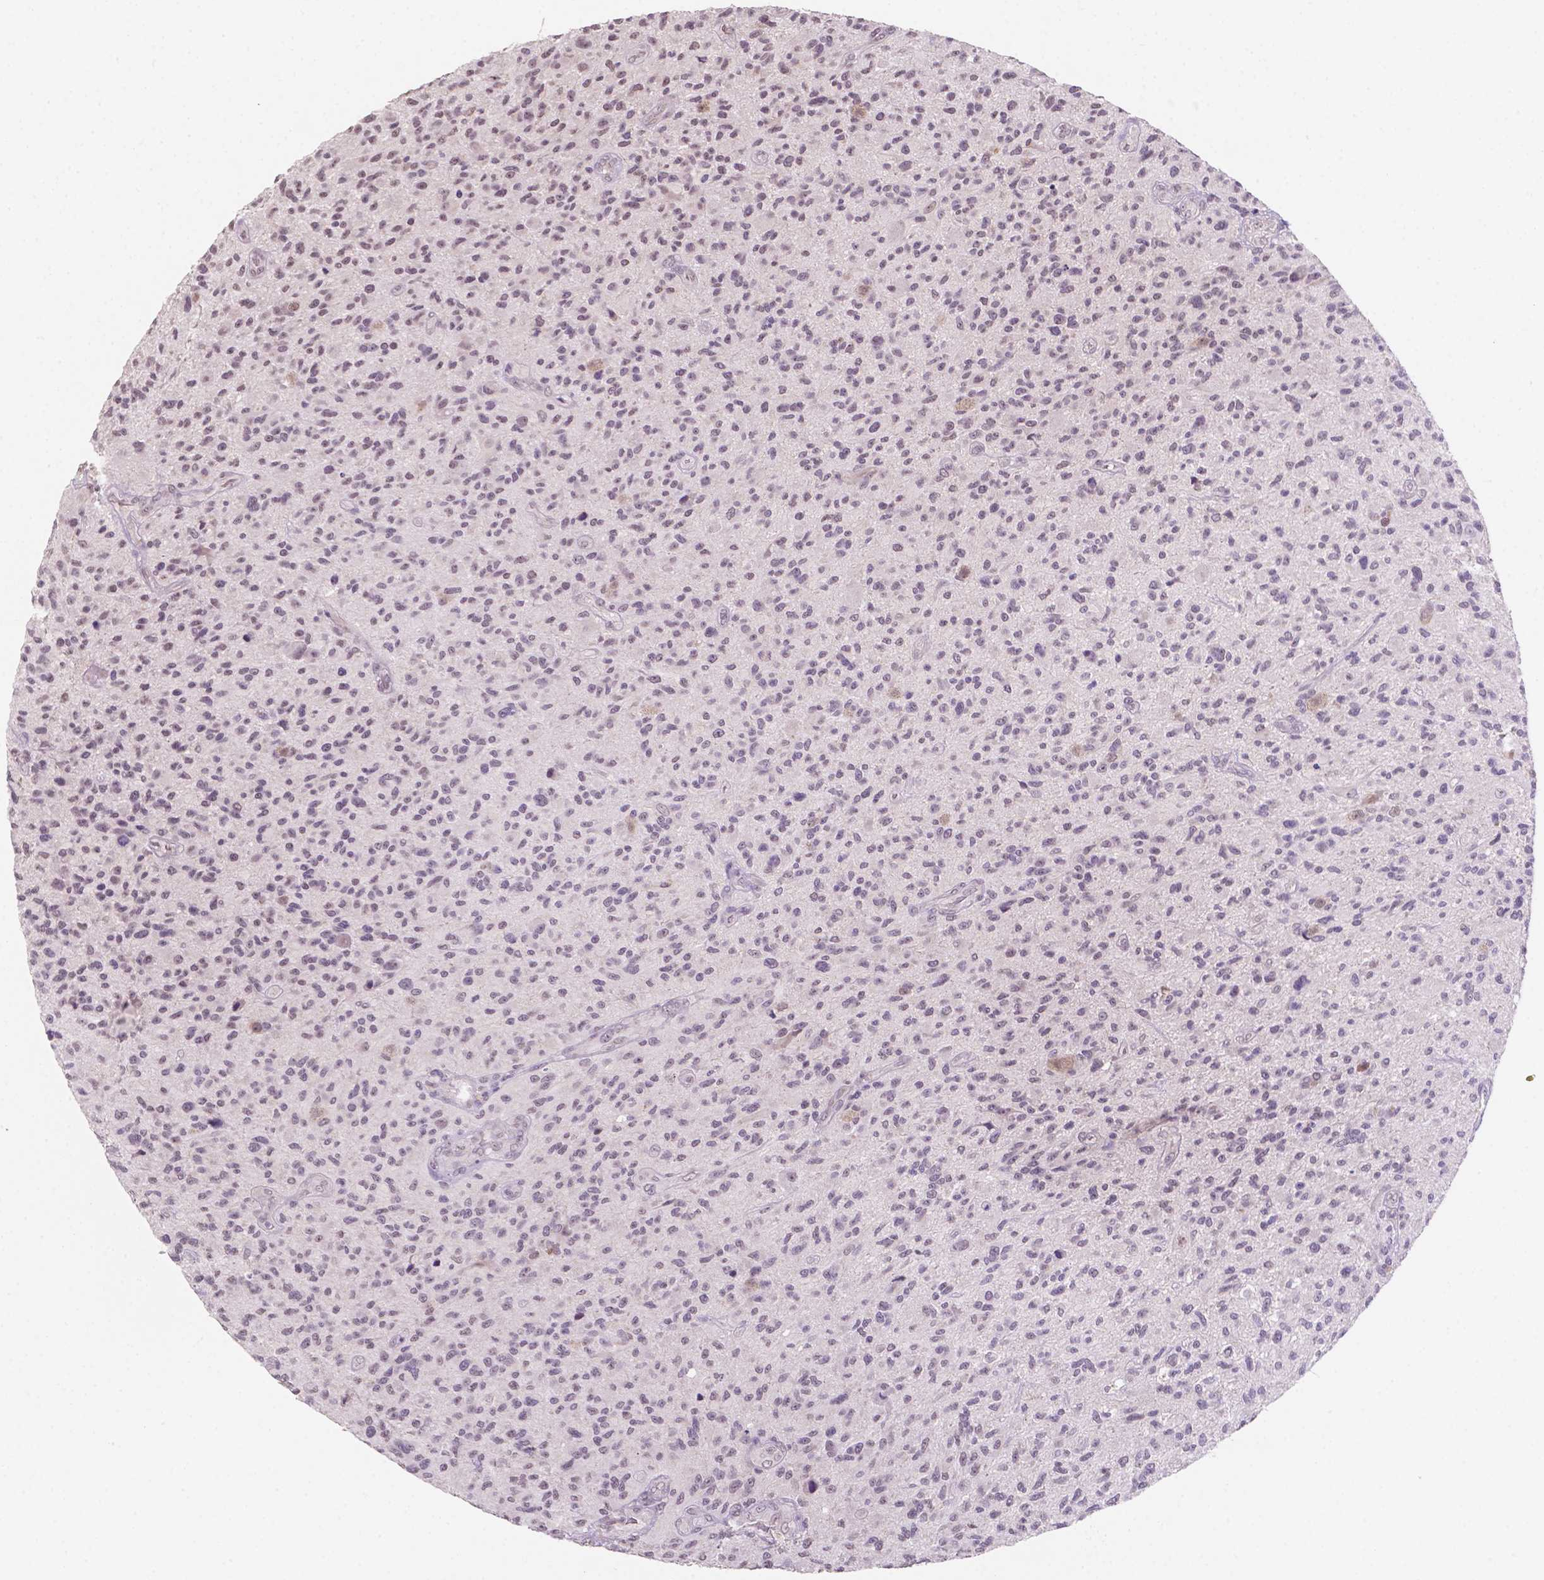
{"staining": {"intensity": "negative", "quantity": "none", "location": "none"}, "tissue": "glioma", "cell_type": "Tumor cells", "image_type": "cancer", "snomed": [{"axis": "morphology", "description": "Glioma, malignant, High grade"}, {"axis": "topography", "description": "Brain"}], "caption": "Immunohistochemistry (IHC) histopathology image of neoplastic tissue: human glioma stained with DAB (3,3'-diaminobenzidine) reveals no significant protein expression in tumor cells.", "gene": "SHLD3", "patient": {"sex": "male", "age": 47}}